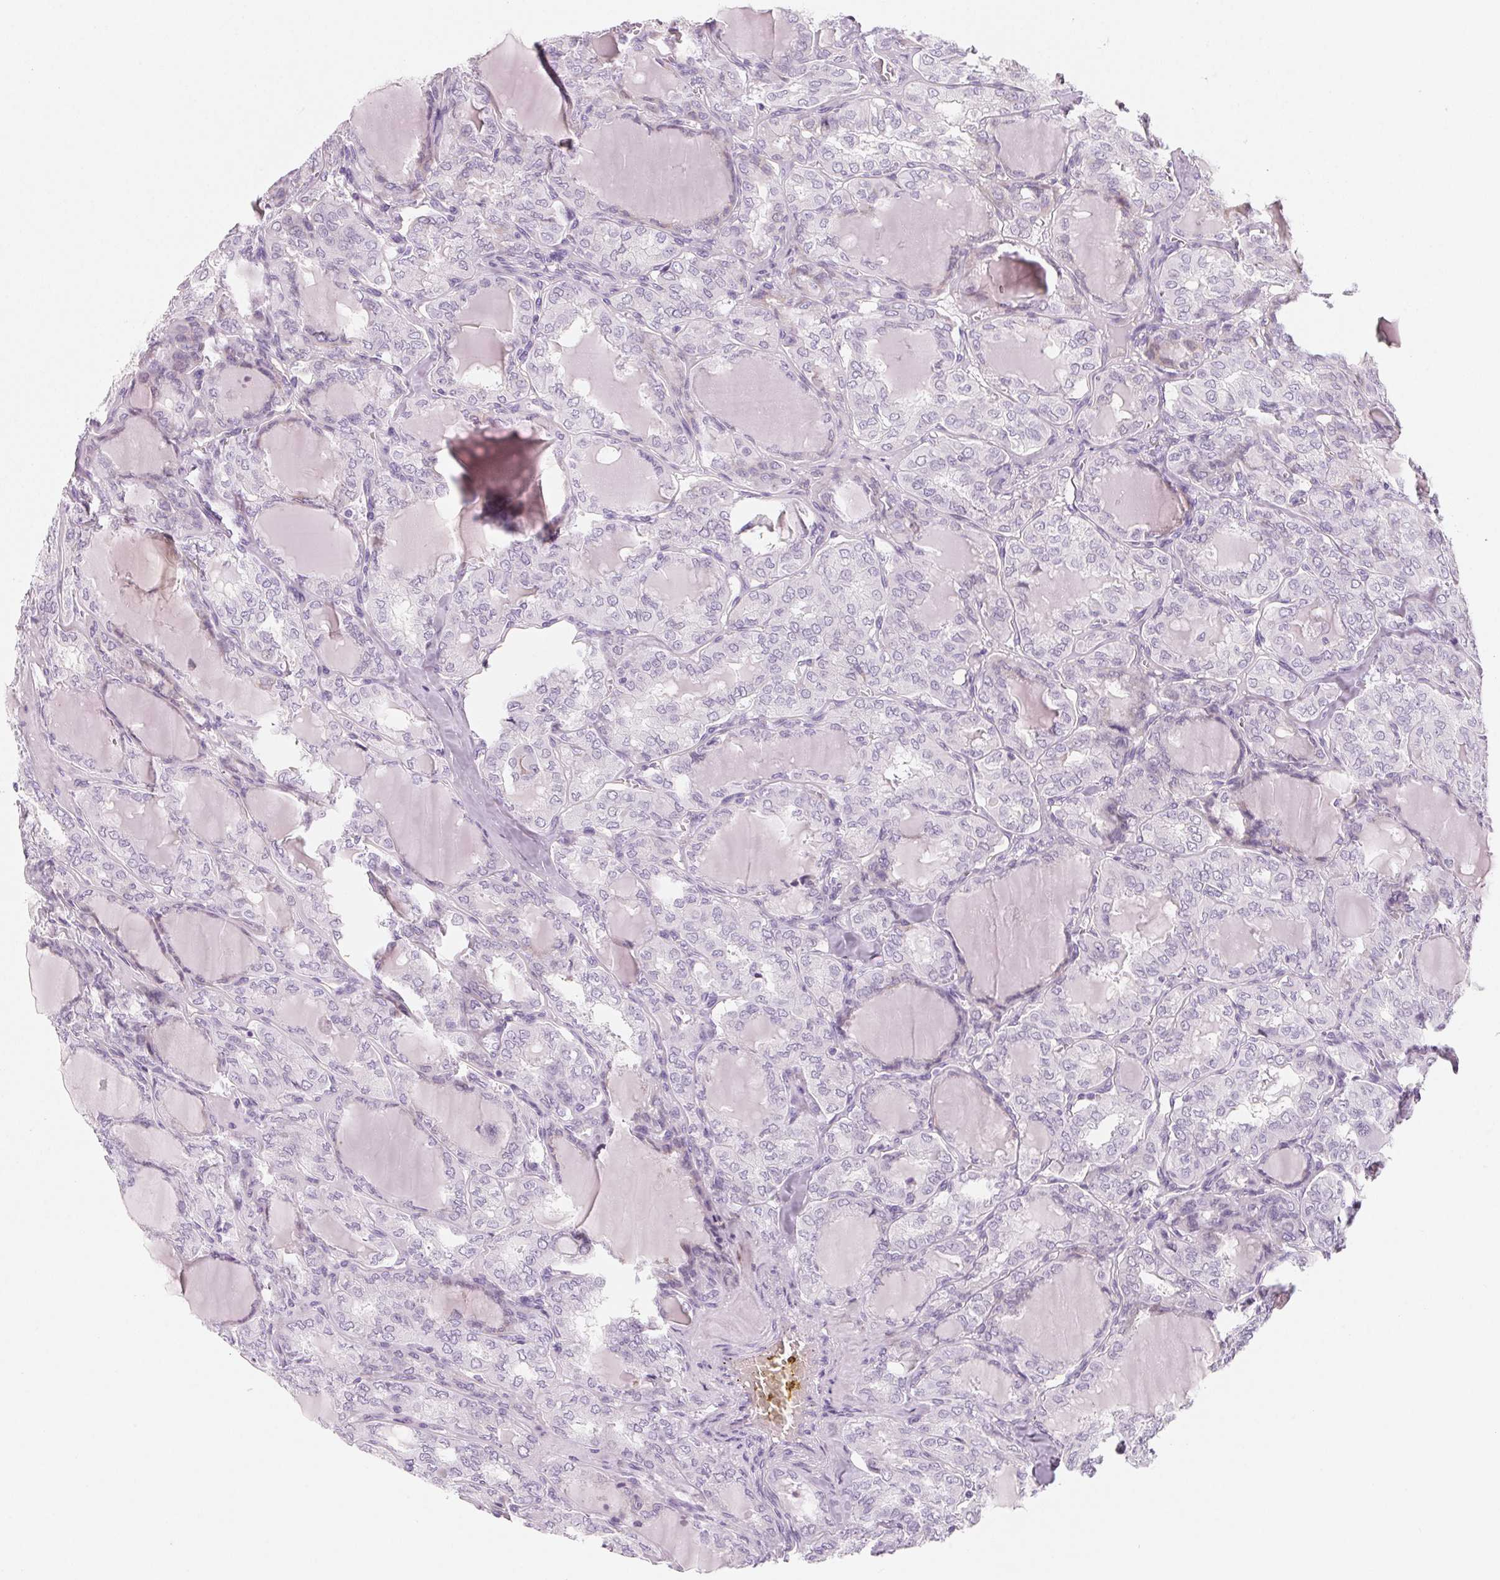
{"staining": {"intensity": "negative", "quantity": "none", "location": "none"}, "tissue": "thyroid cancer", "cell_type": "Tumor cells", "image_type": "cancer", "snomed": [{"axis": "morphology", "description": "Papillary adenocarcinoma, NOS"}, {"axis": "topography", "description": "Thyroid gland"}], "caption": "Tumor cells show no significant expression in papillary adenocarcinoma (thyroid).", "gene": "SH3GL2", "patient": {"sex": "male", "age": 20}}